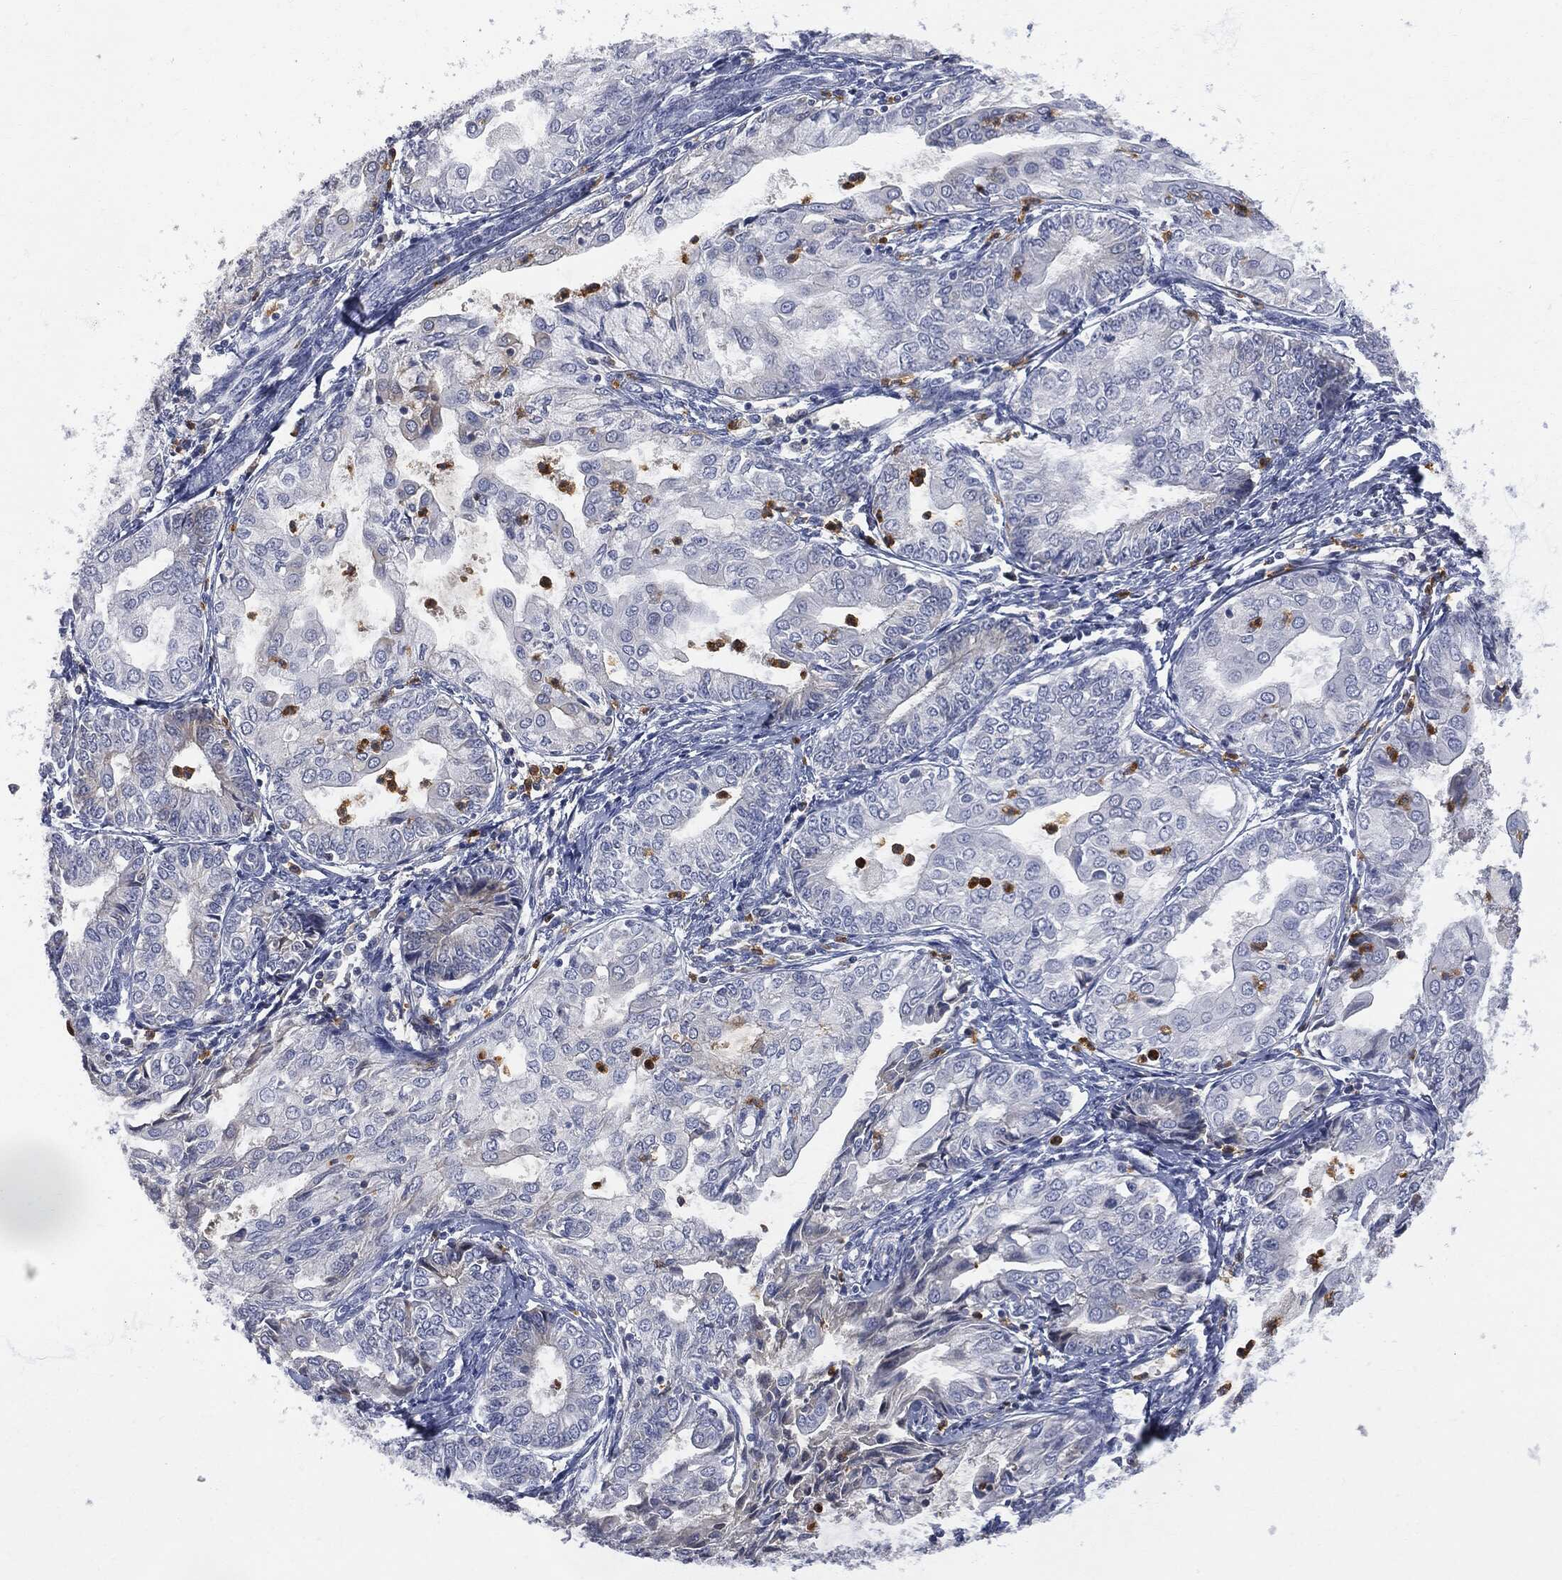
{"staining": {"intensity": "negative", "quantity": "none", "location": "none"}, "tissue": "endometrial cancer", "cell_type": "Tumor cells", "image_type": "cancer", "snomed": [{"axis": "morphology", "description": "Adenocarcinoma, NOS"}, {"axis": "topography", "description": "Endometrium"}], "caption": "An immunohistochemistry (IHC) micrograph of endometrial adenocarcinoma is shown. There is no staining in tumor cells of endometrial adenocarcinoma. Brightfield microscopy of immunohistochemistry (IHC) stained with DAB (3,3'-diaminobenzidine) (brown) and hematoxylin (blue), captured at high magnification.", "gene": "BTK", "patient": {"sex": "female", "age": 68}}